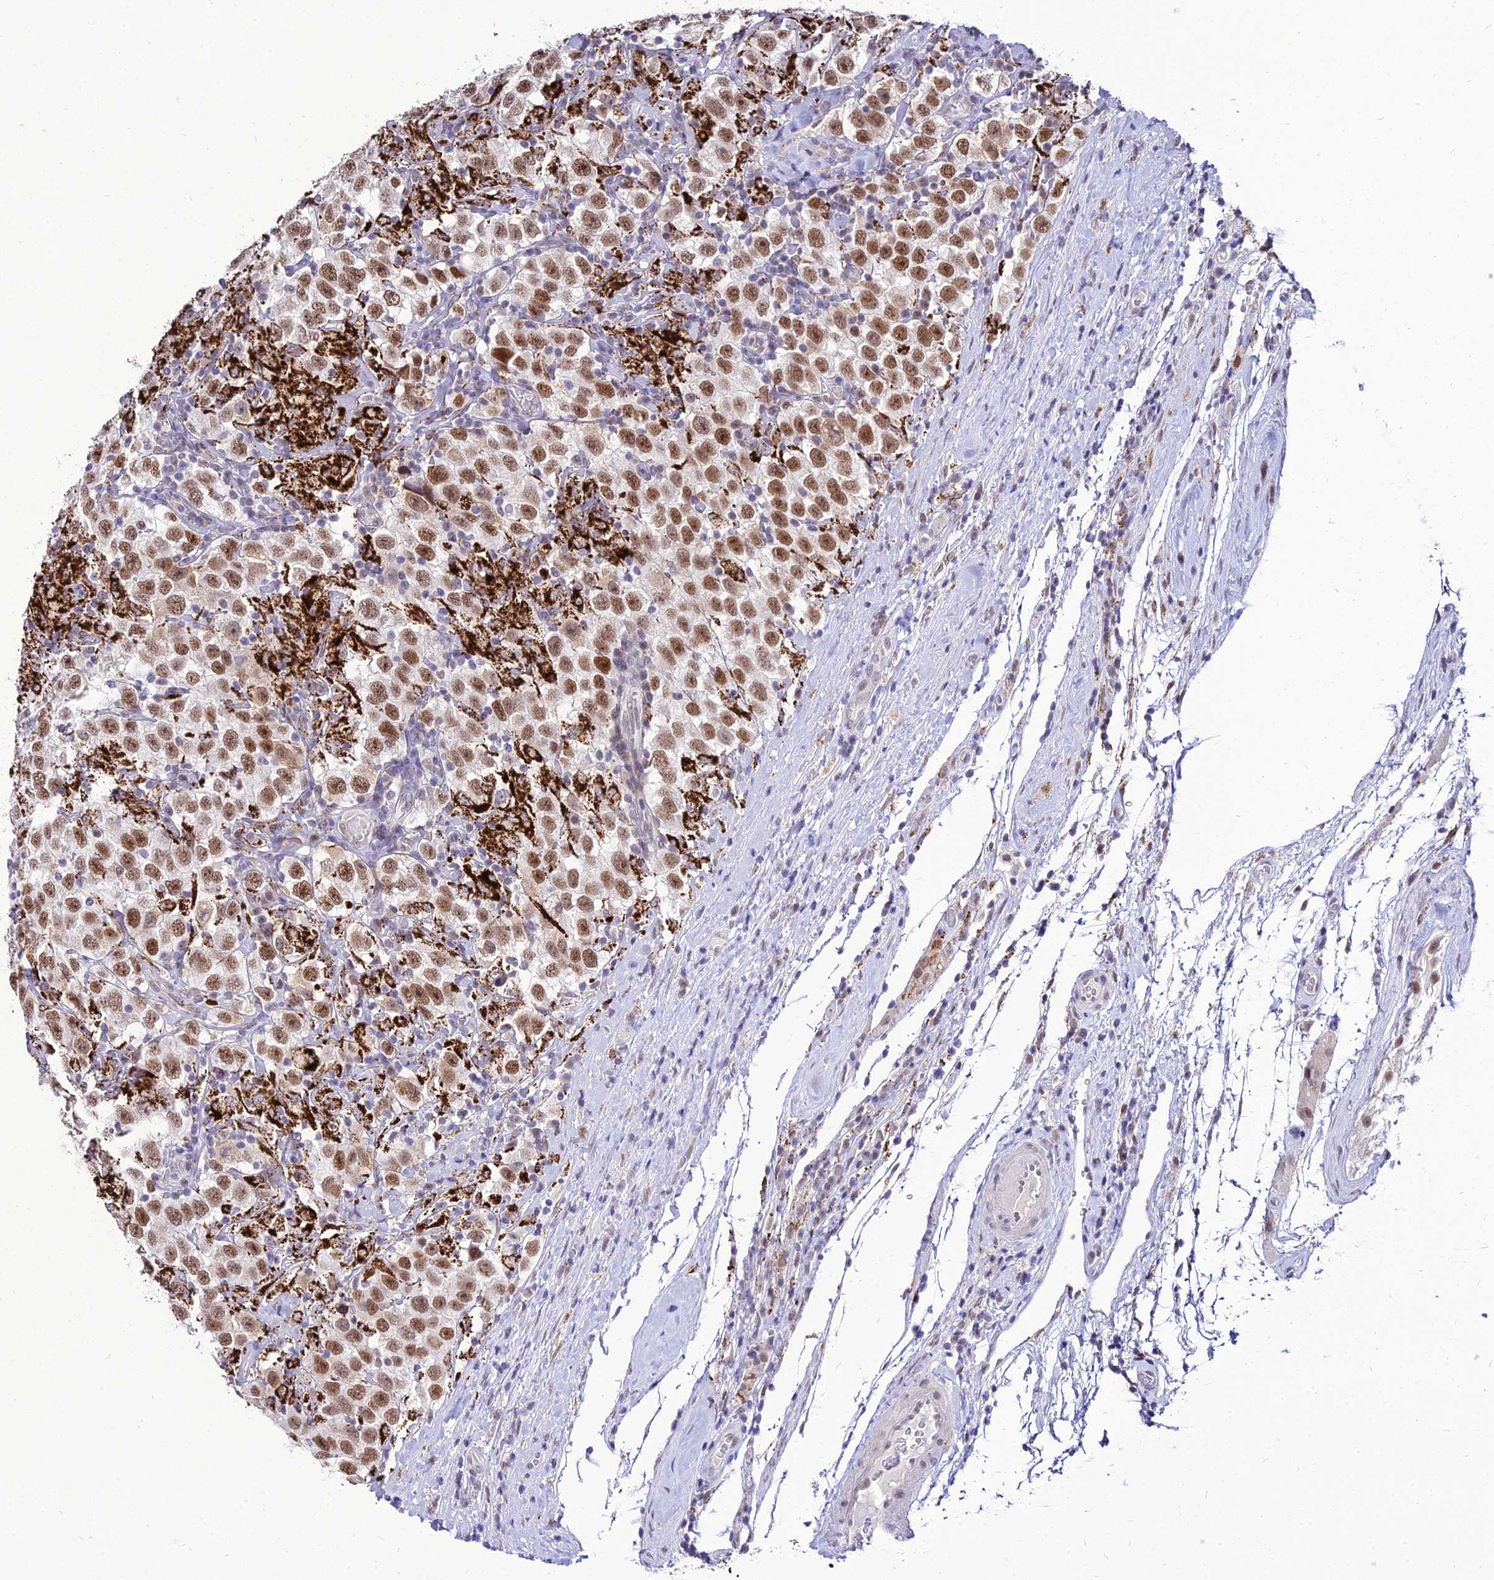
{"staining": {"intensity": "moderate", "quantity": ">75%", "location": "nuclear"}, "tissue": "testis cancer", "cell_type": "Tumor cells", "image_type": "cancer", "snomed": [{"axis": "morphology", "description": "Seminoma, NOS"}, {"axis": "topography", "description": "Testis"}], "caption": "Protein analysis of testis cancer (seminoma) tissue shows moderate nuclear expression in approximately >75% of tumor cells.", "gene": "C6orf163", "patient": {"sex": "male", "age": 41}}